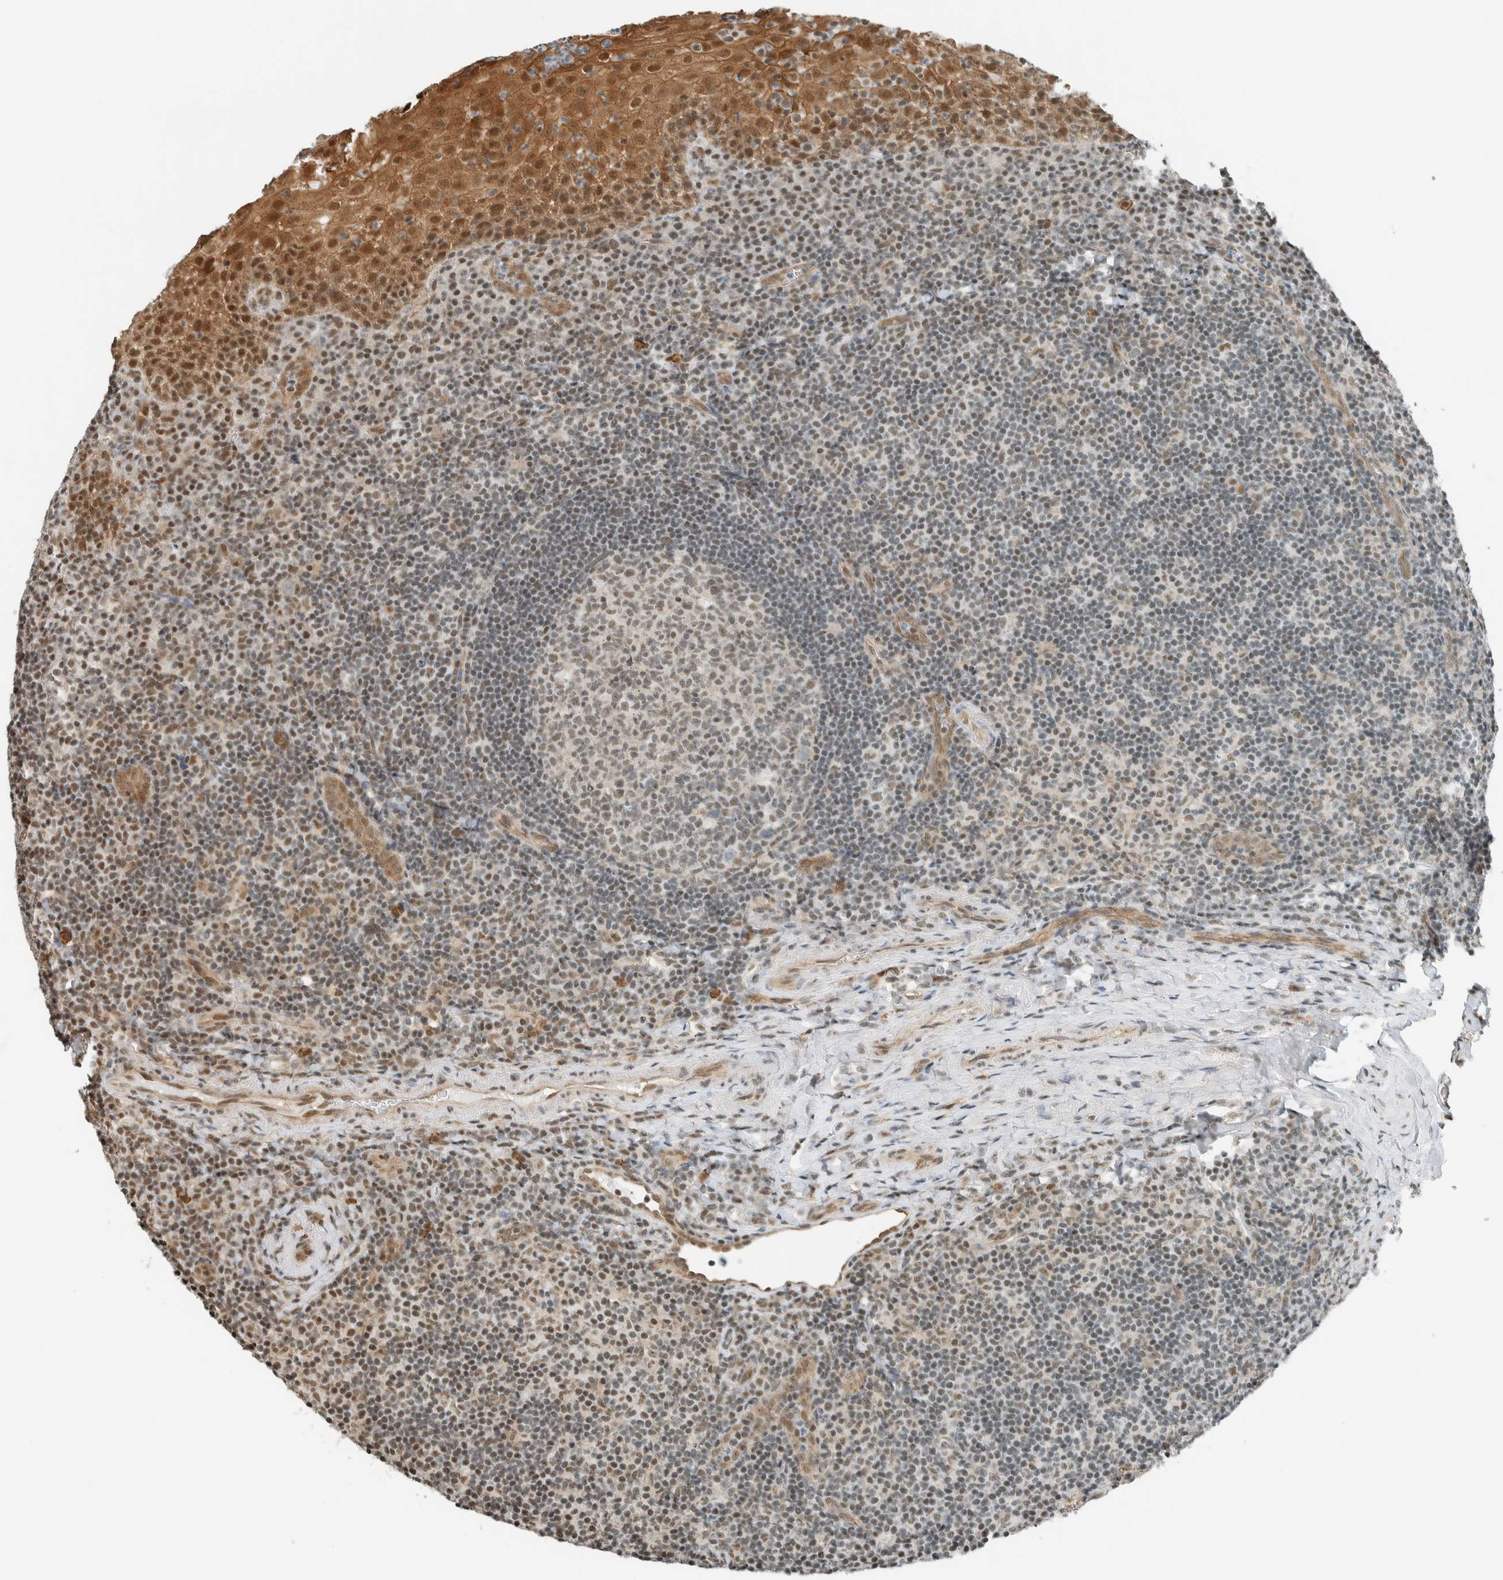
{"staining": {"intensity": "weak", "quantity": "25%-75%", "location": "nuclear"}, "tissue": "tonsil", "cell_type": "Germinal center cells", "image_type": "normal", "snomed": [{"axis": "morphology", "description": "Normal tissue, NOS"}, {"axis": "topography", "description": "Tonsil"}], "caption": "Immunohistochemical staining of normal human tonsil exhibits 25%-75% levels of weak nuclear protein positivity in about 25%-75% of germinal center cells. (Brightfield microscopy of DAB IHC at high magnification).", "gene": "NIBAN2", "patient": {"sex": "male", "age": 37}}